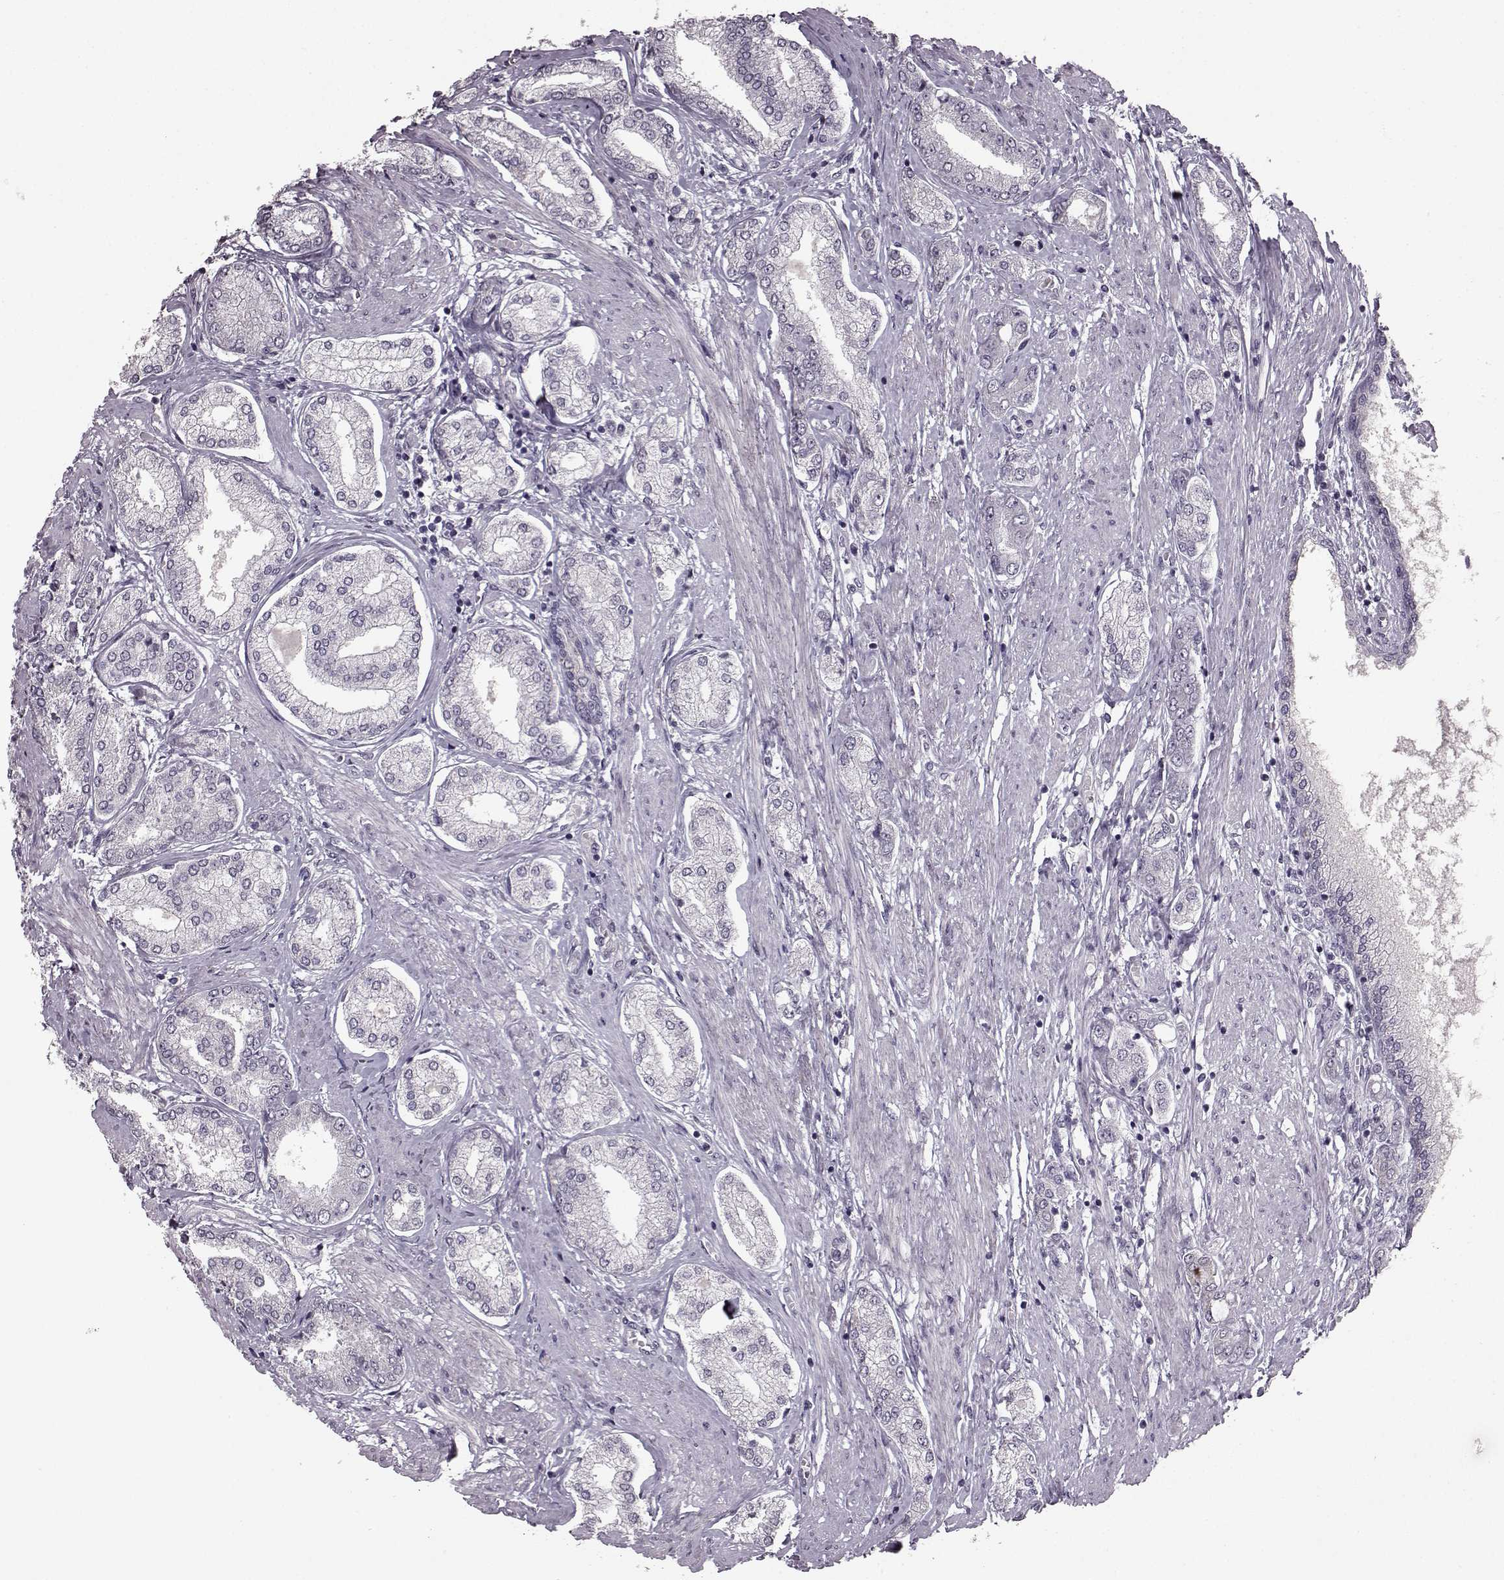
{"staining": {"intensity": "negative", "quantity": "none", "location": "none"}, "tissue": "prostate cancer", "cell_type": "Tumor cells", "image_type": "cancer", "snomed": [{"axis": "morphology", "description": "Adenocarcinoma, NOS"}, {"axis": "topography", "description": "Prostate"}], "caption": "Tumor cells show no significant staining in prostate cancer (adenocarcinoma).", "gene": "LHB", "patient": {"sex": "male", "age": 63}}